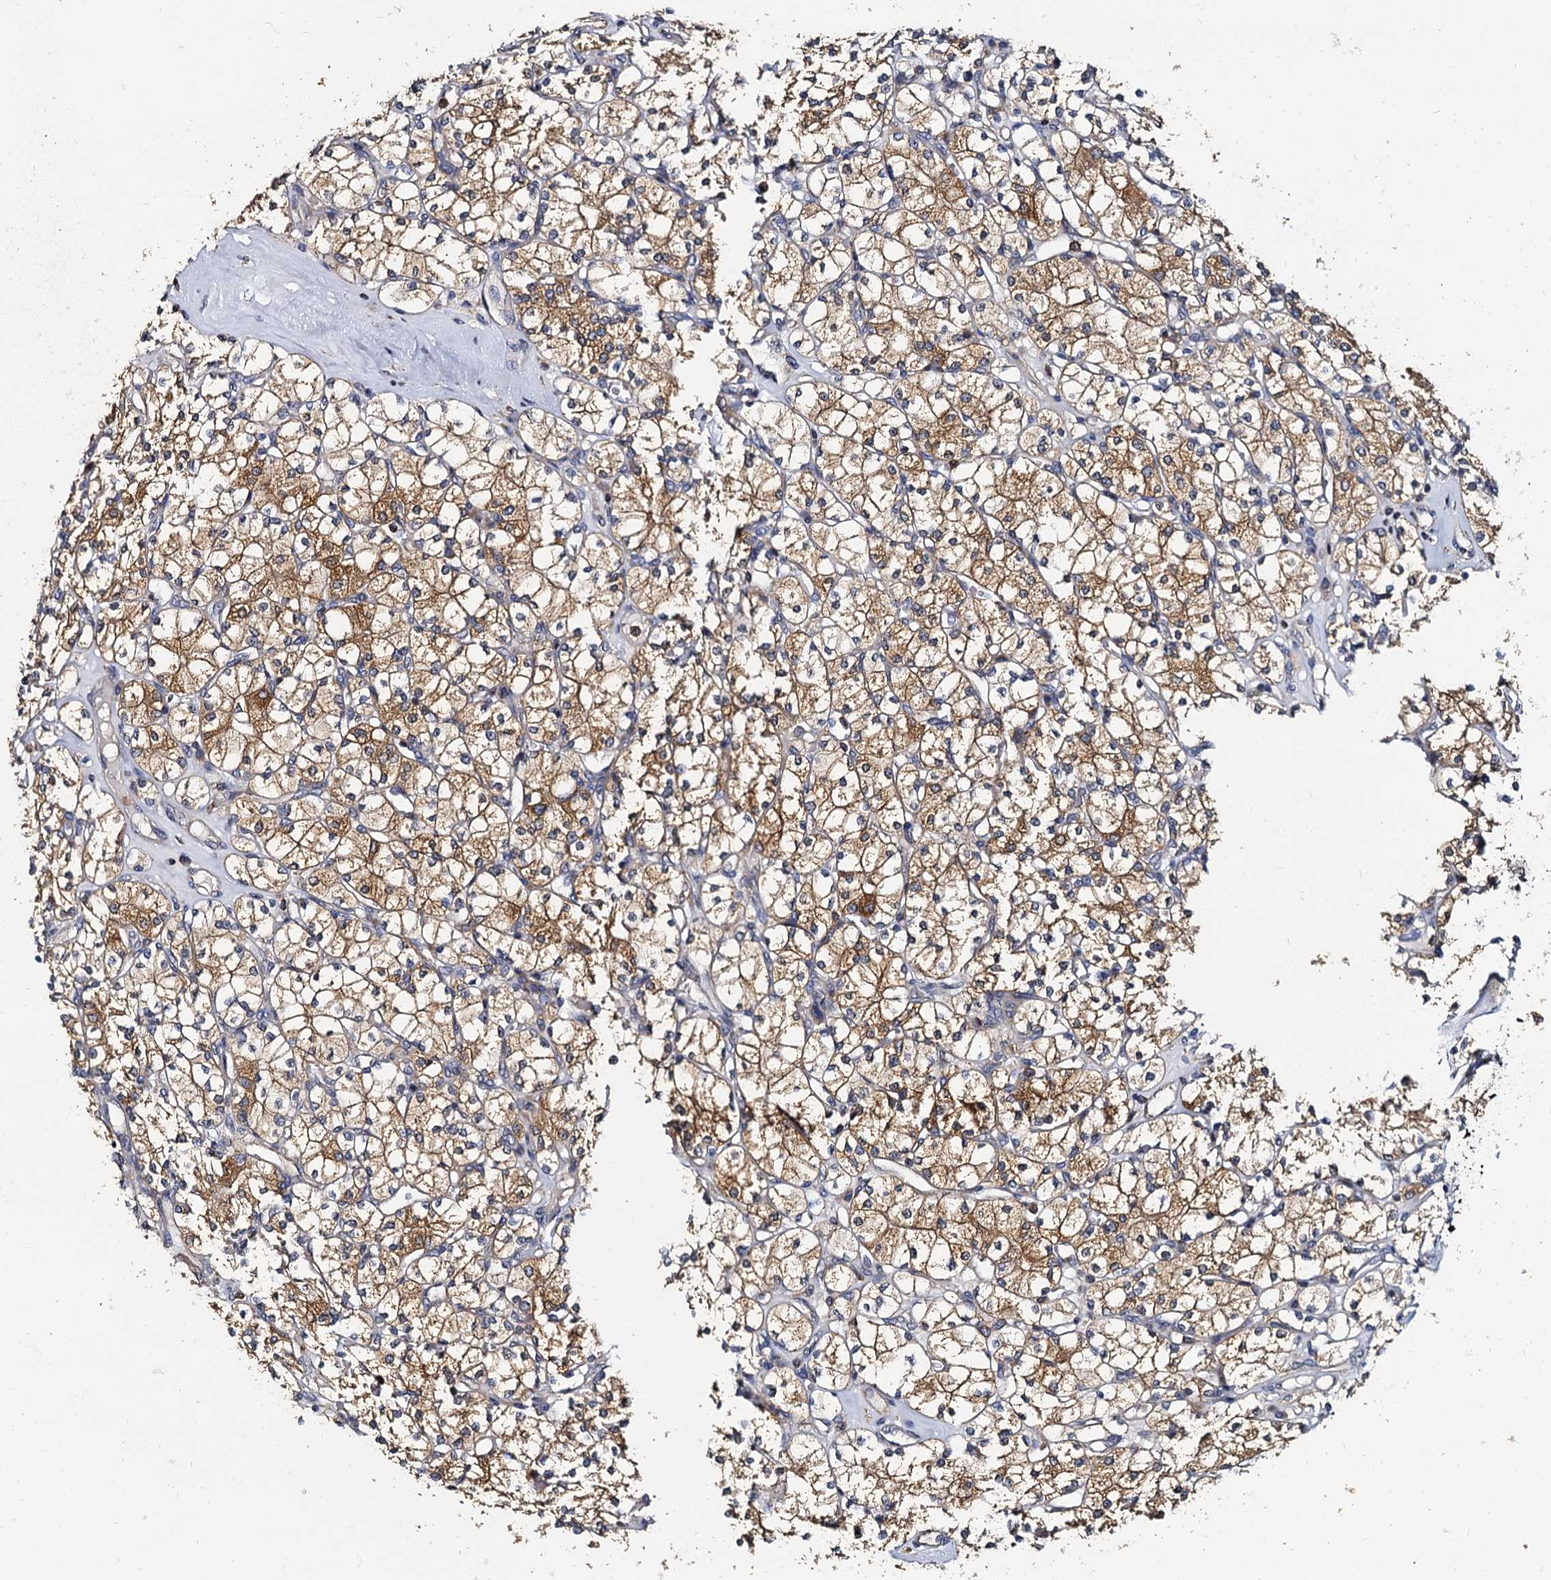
{"staining": {"intensity": "moderate", "quantity": ">75%", "location": "cytoplasmic/membranous"}, "tissue": "renal cancer", "cell_type": "Tumor cells", "image_type": "cancer", "snomed": [{"axis": "morphology", "description": "Adenocarcinoma, NOS"}, {"axis": "topography", "description": "Kidney"}], "caption": "Immunohistochemical staining of renal cancer (adenocarcinoma) demonstrates medium levels of moderate cytoplasmic/membranous positivity in about >75% of tumor cells.", "gene": "ANKRD13A", "patient": {"sex": "male", "age": 77}}